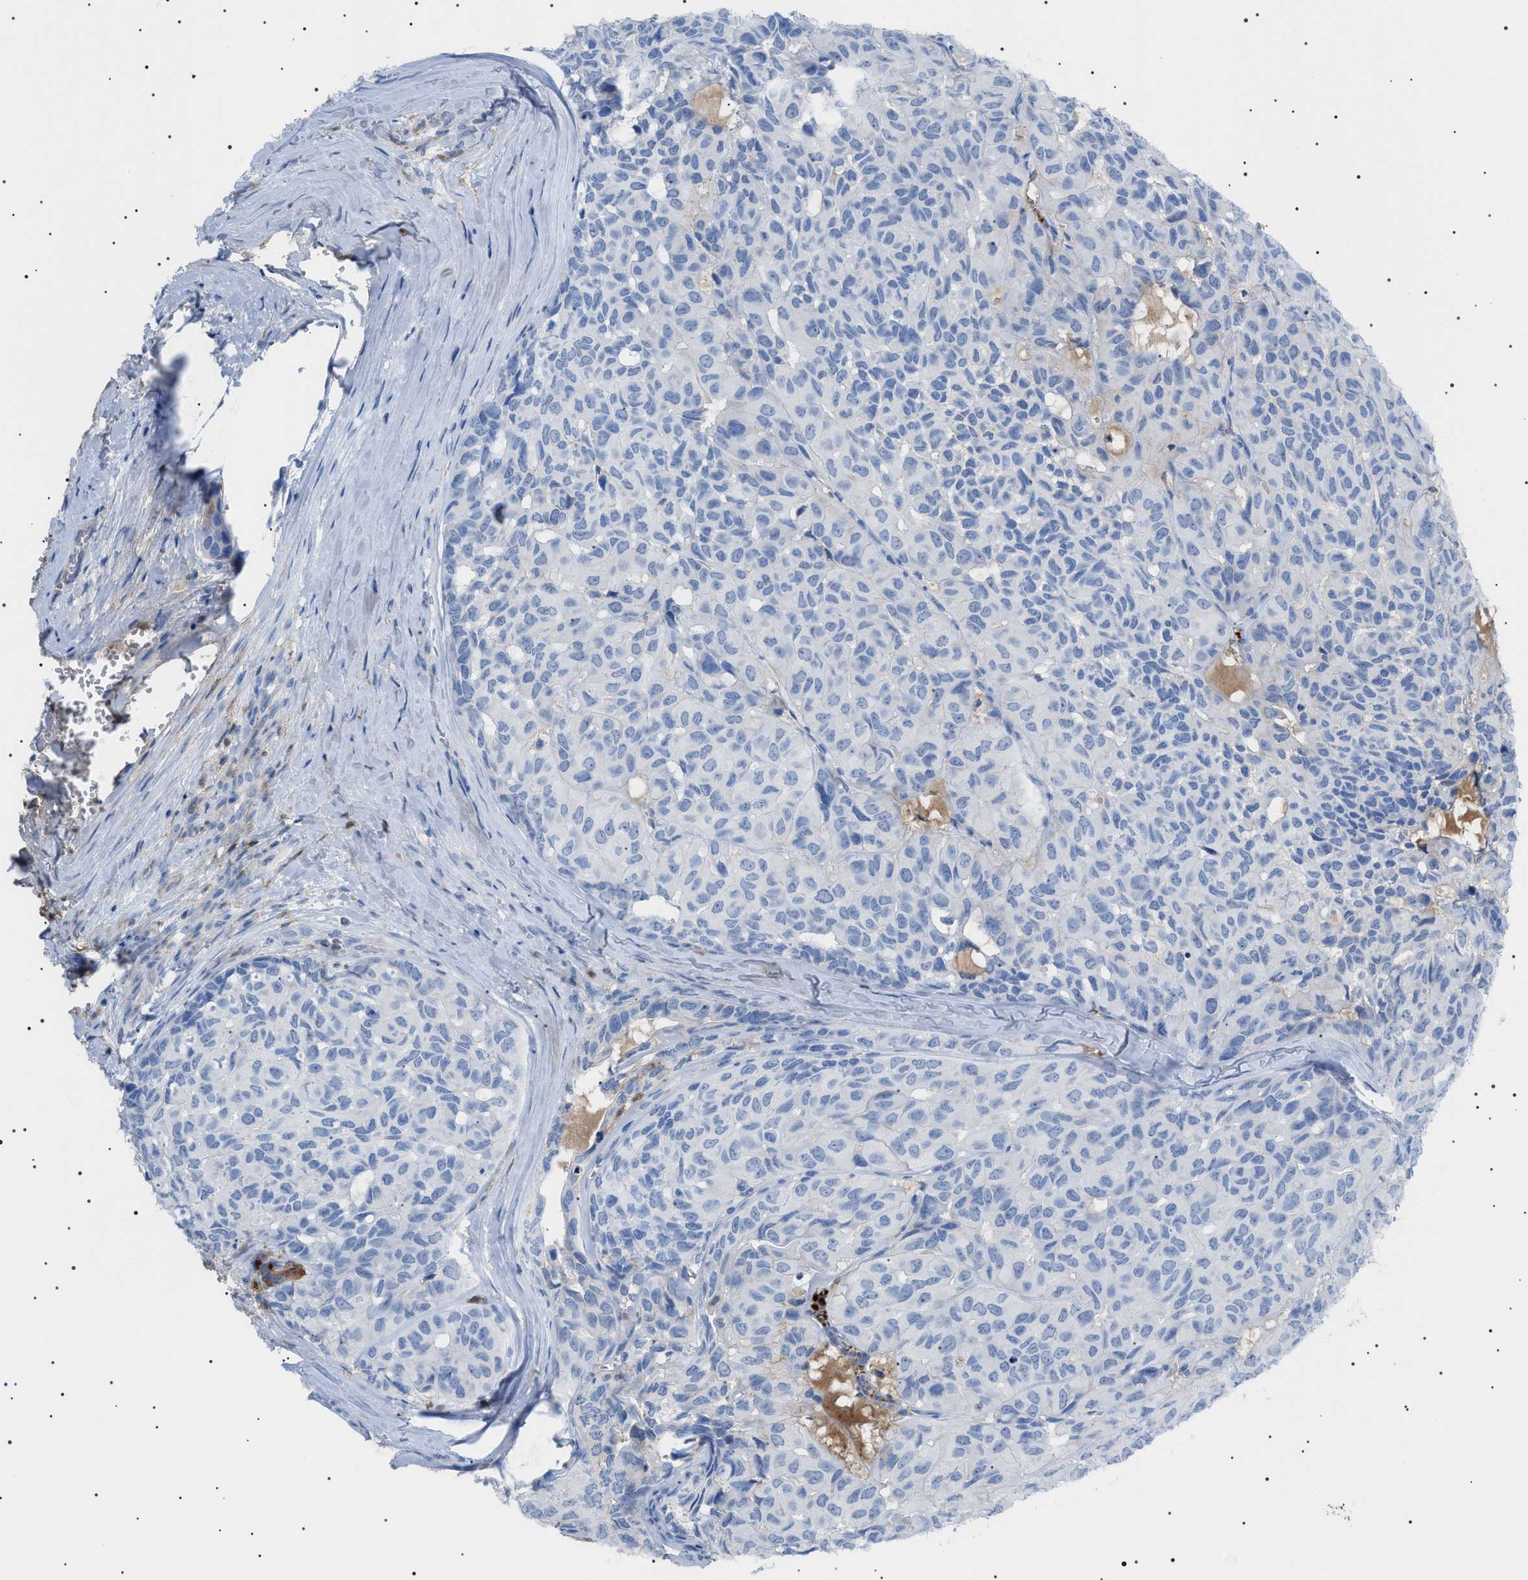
{"staining": {"intensity": "negative", "quantity": "none", "location": "none"}, "tissue": "head and neck cancer", "cell_type": "Tumor cells", "image_type": "cancer", "snomed": [{"axis": "morphology", "description": "Adenocarcinoma, NOS"}, {"axis": "topography", "description": "Salivary gland, NOS"}, {"axis": "topography", "description": "Head-Neck"}], "caption": "An IHC photomicrograph of adenocarcinoma (head and neck) is shown. There is no staining in tumor cells of adenocarcinoma (head and neck).", "gene": "LPA", "patient": {"sex": "female", "age": 76}}